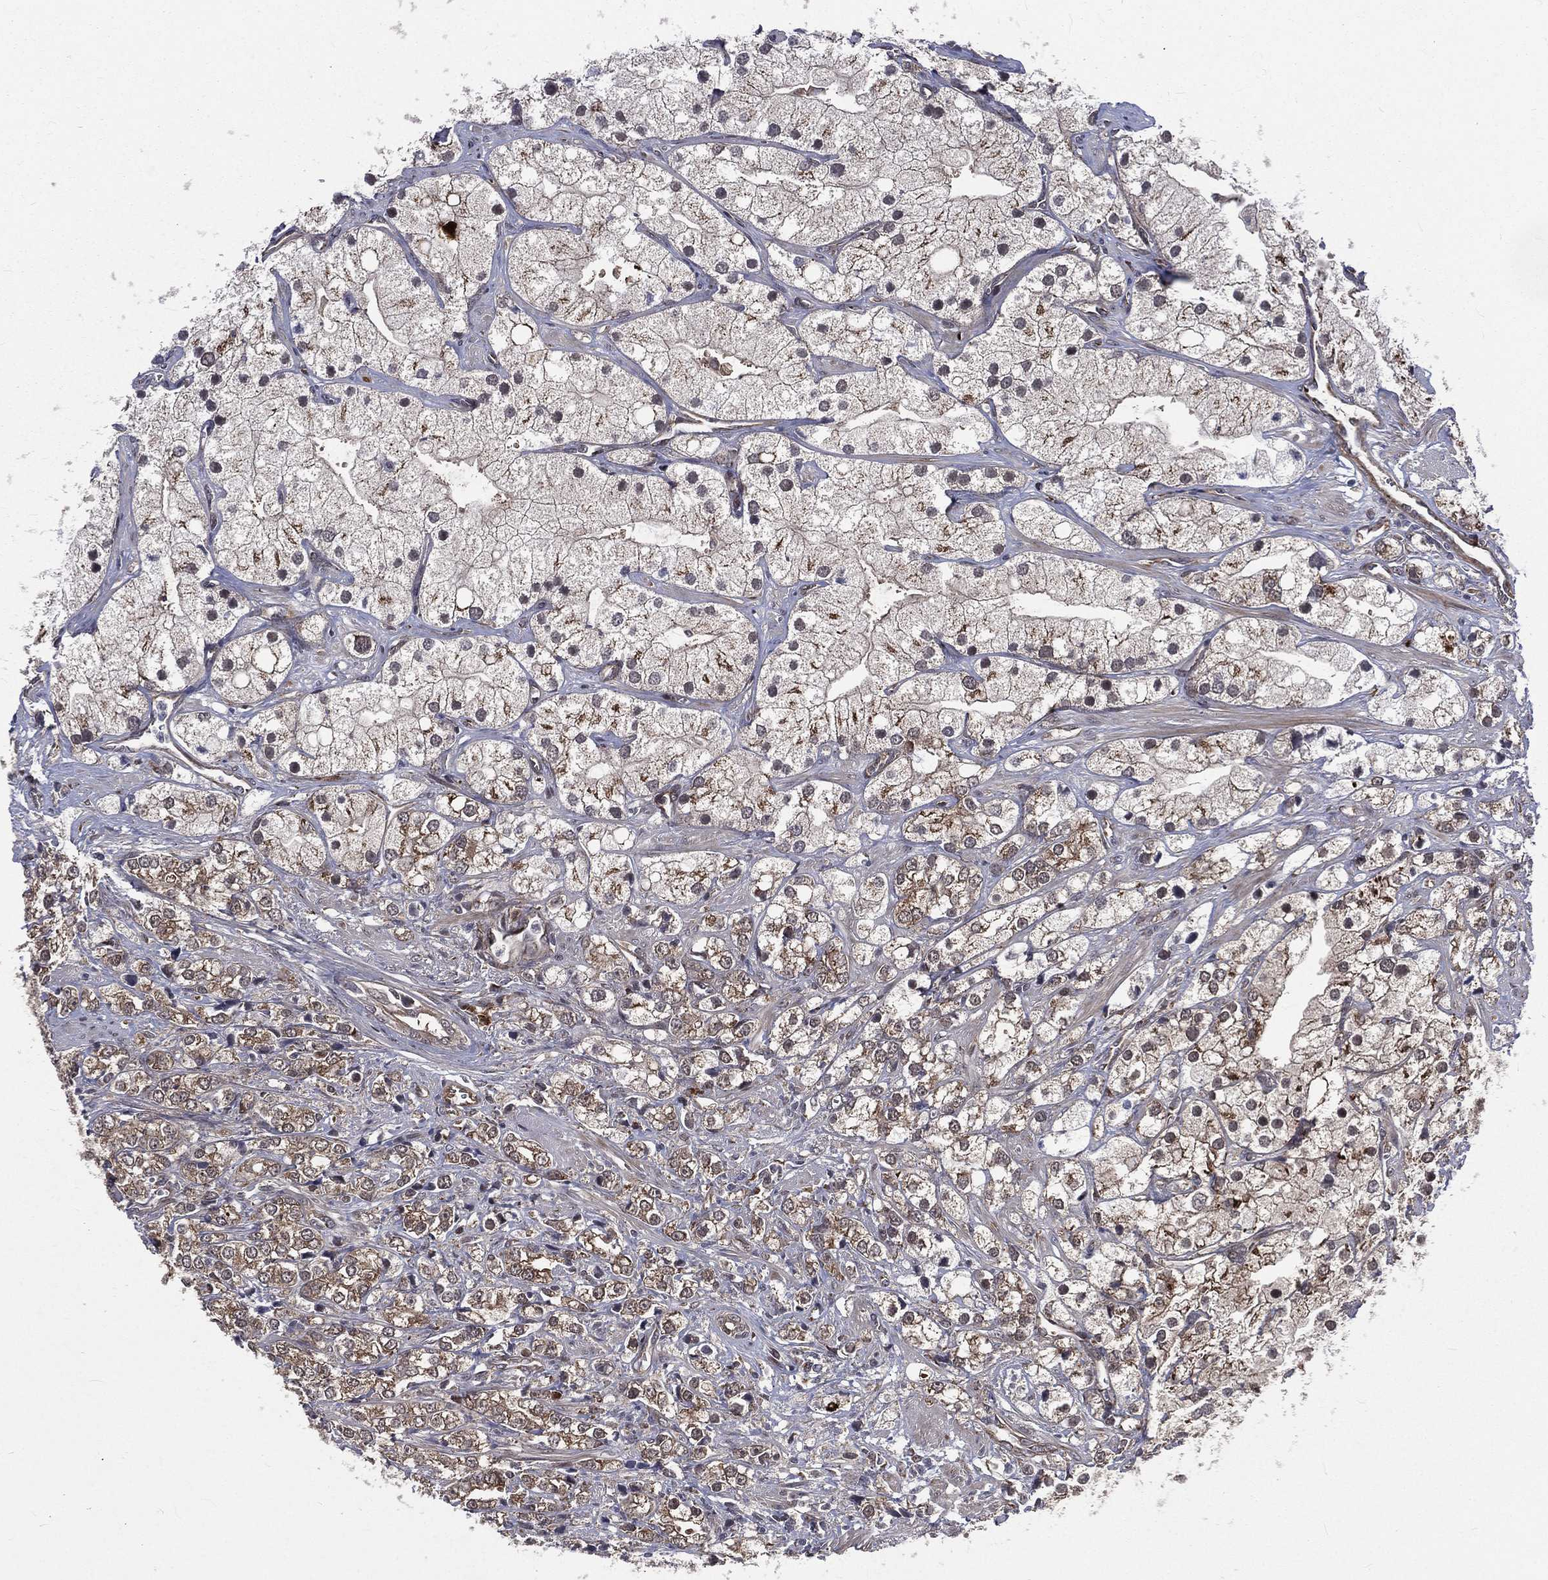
{"staining": {"intensity": "moderate", "quantity": "<25%", "location": "cytoplasmic/membranous"}, "tissue": "prostate cancer", "cell_type": "Tumor cells", "image_type": "cancer", "snomed": [{"axis": "morphology", "description": "Adenocarcinoma, NOS"}, {"axis": "topography", "description": "Prostate and seminal vesicle, NOS"}, {"axis": "topography", "description": "Prostate"}], "caption": "A high-resolution histopathology image shows IHC staining of prostate cancer (adenocarcinoma), which displays moderate cytoplasmic/membranous staining in approximately <25% of tumor cells.", "gene": "ARL3", "patient": {"sex": "male", "age": 79}}